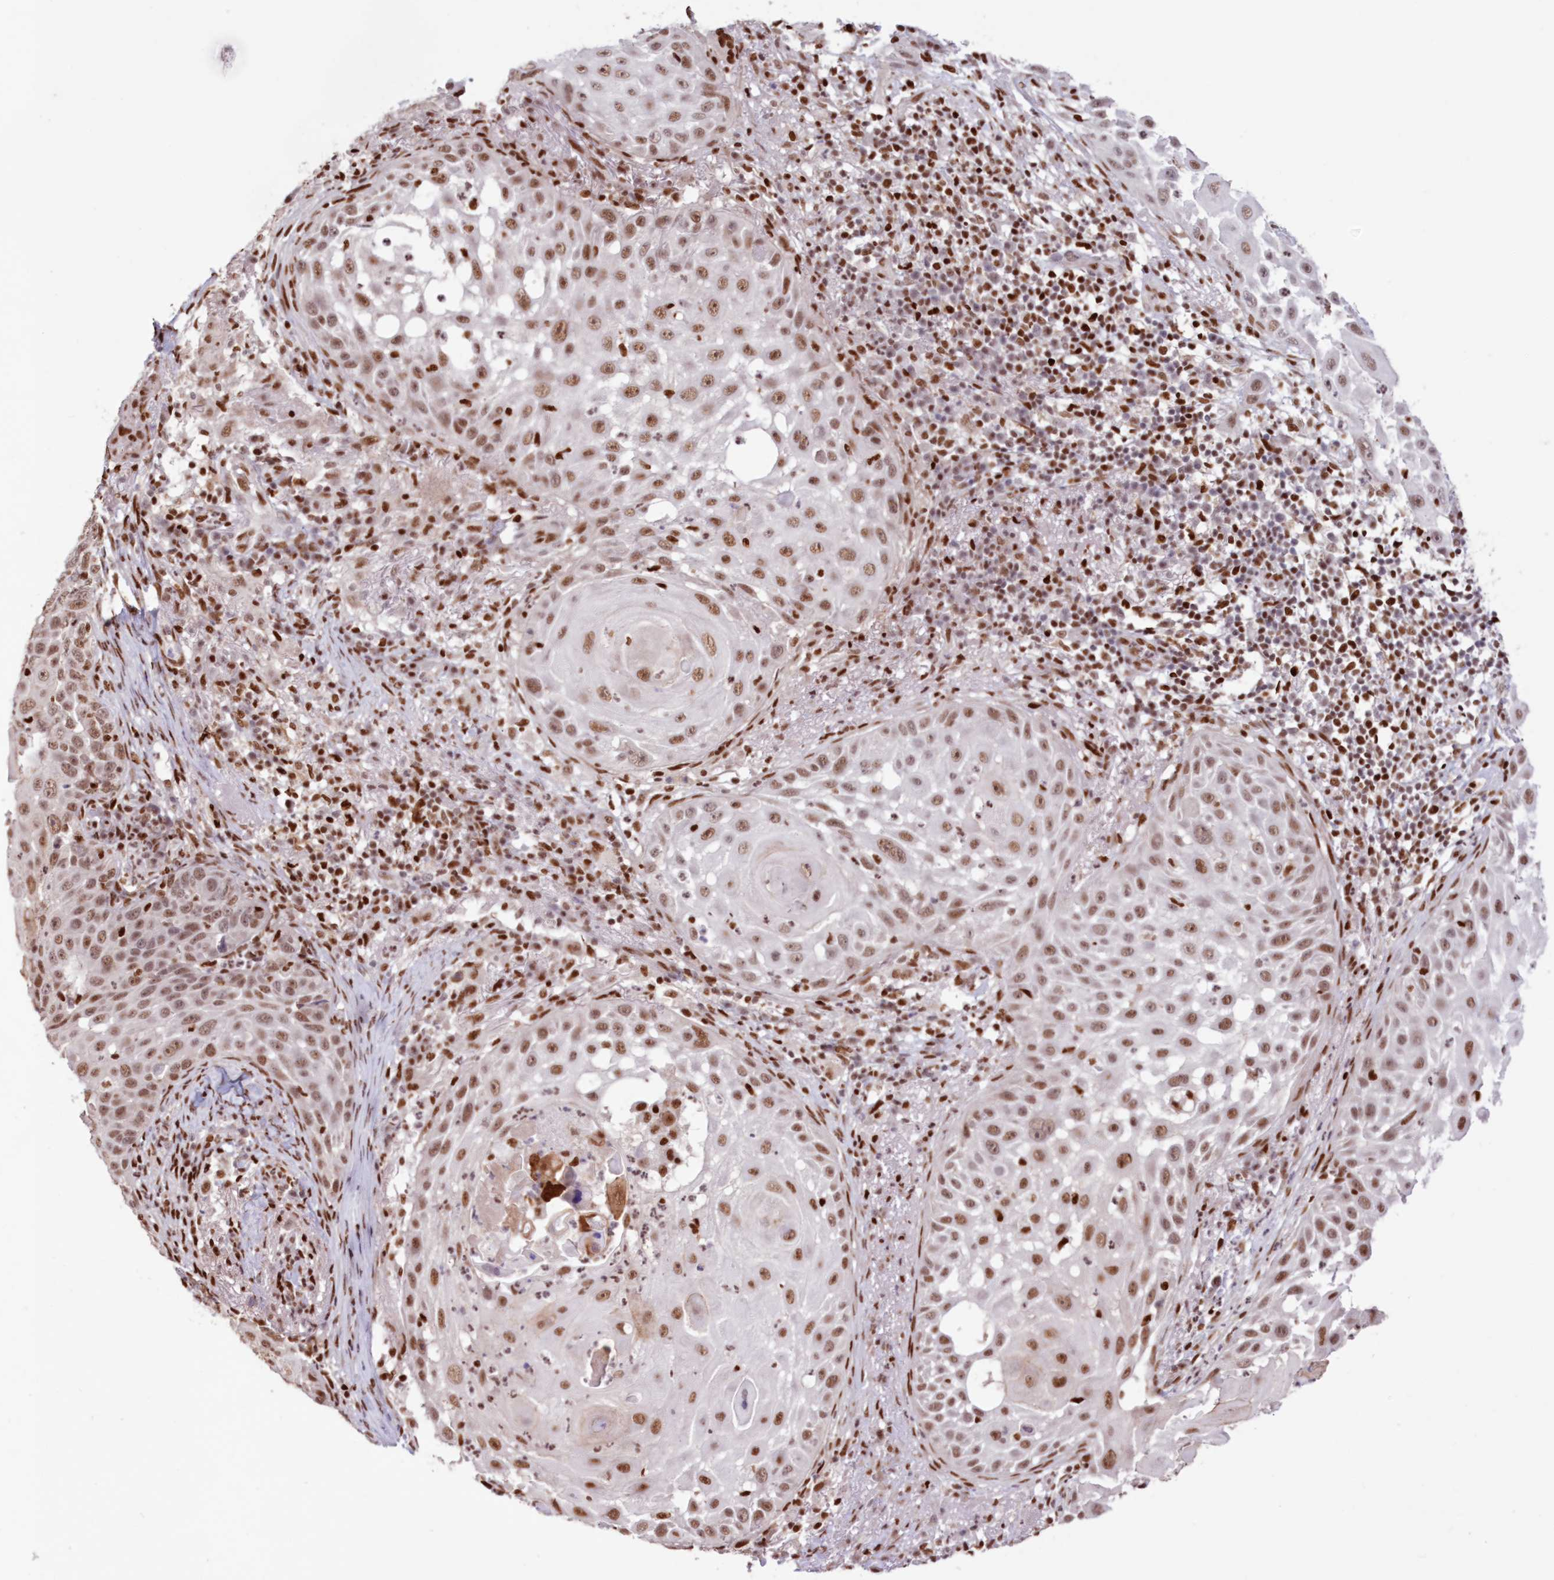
{"staining": {"intensity": "moderate", "quantity": ">75%", "location": "nuclear"}, "tissue": "skin cancer", "cell_type": "Tumor cells", "image_type": "cancer", "snomed": [{"axis": "morphology", "description": "Squamous cell carcinoma, NOS"}, {"axis": "topography", "description": "Skin"}], "caption": "Protein analysis of squamous cell carcinoma (skin) tissue demonstrates moderate nuclear expression in approximately >75% of tumor cells. (Stains: DAB in brown, nuclei in blue, Microscopy: brightfield microscopy at high magnification).", "gene": "POLR2B", "patient": {"sex": "female", "age": 44}}